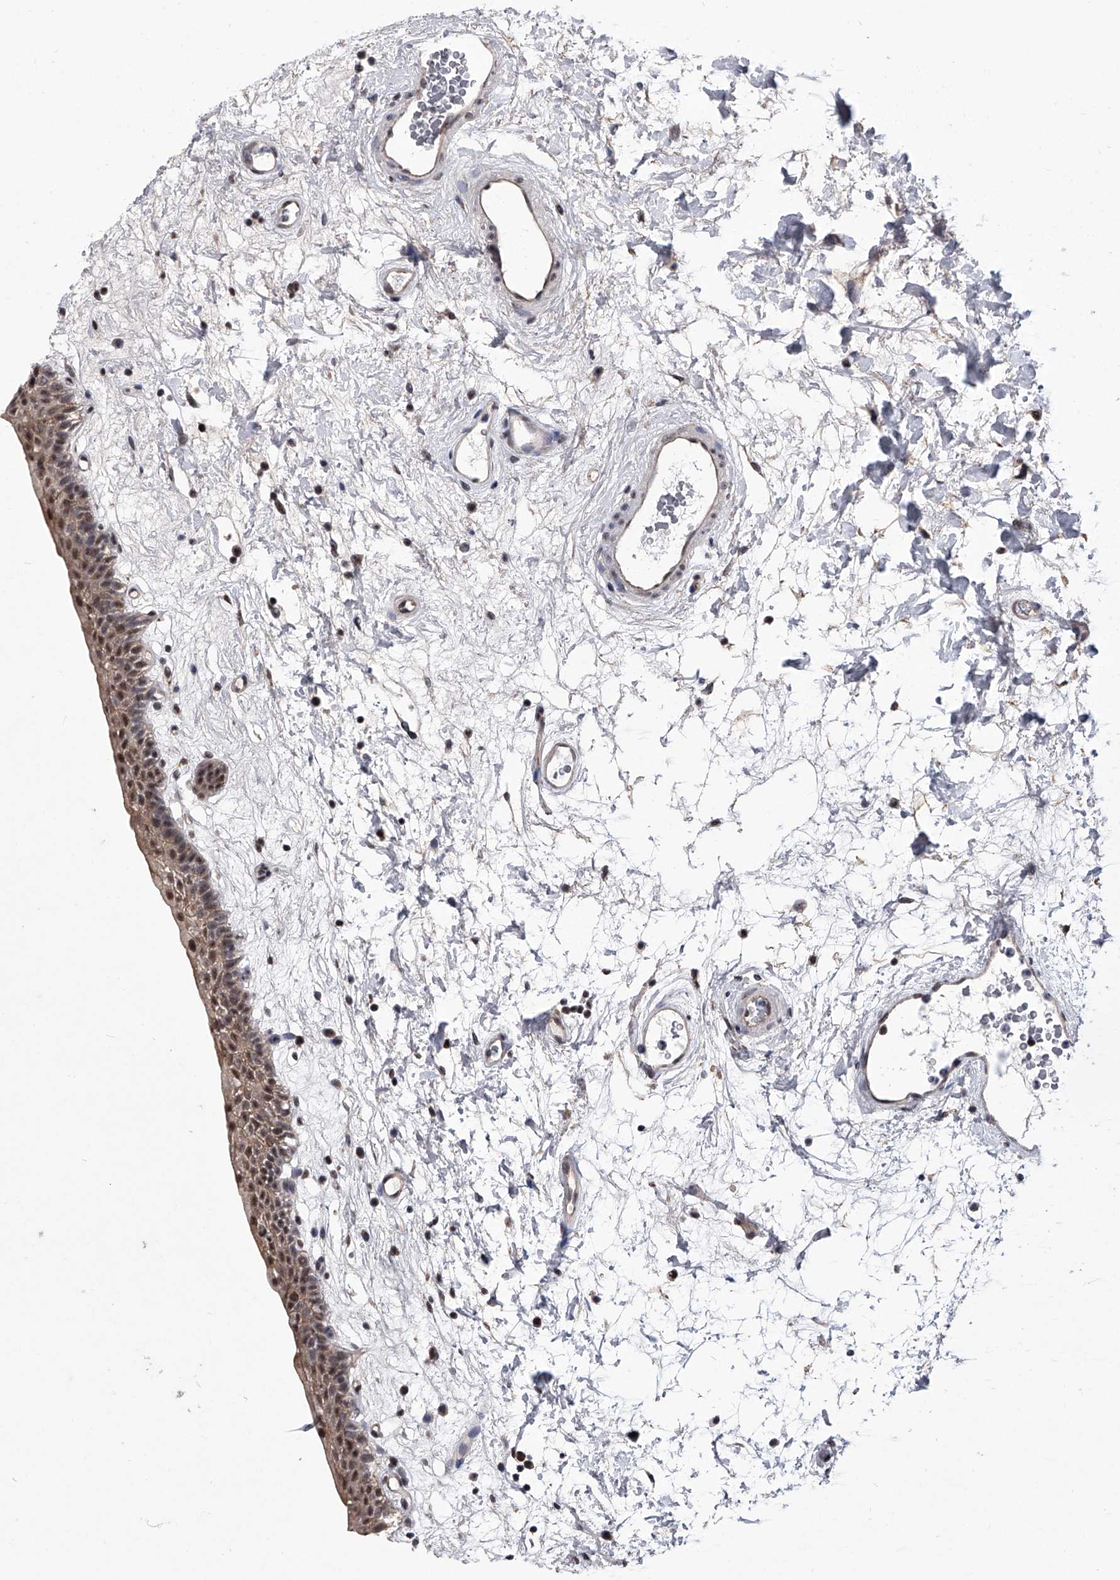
{"staining": {"intensity": "moderate", "quantity": ">75%", "location": "cytoplasmic/membranous,nuclear"}, "tissue": "urinary bladder", "cell_type": "Urothelial cells", "image_type": "normal", "snomed": [{"axis": "morphology", "description": "Normal tissue, NOS"}, {"axis": "topography", "description": "Urinary bladder"}], "caption": "Moderate cytoplasmic/membranous,nuclear staining for a protein is identified in about >75% of urothelial cells of benign urinary bladder using IHC.", "gene": "ZNF76", "patient": {"sex": "male", "age": 83}}